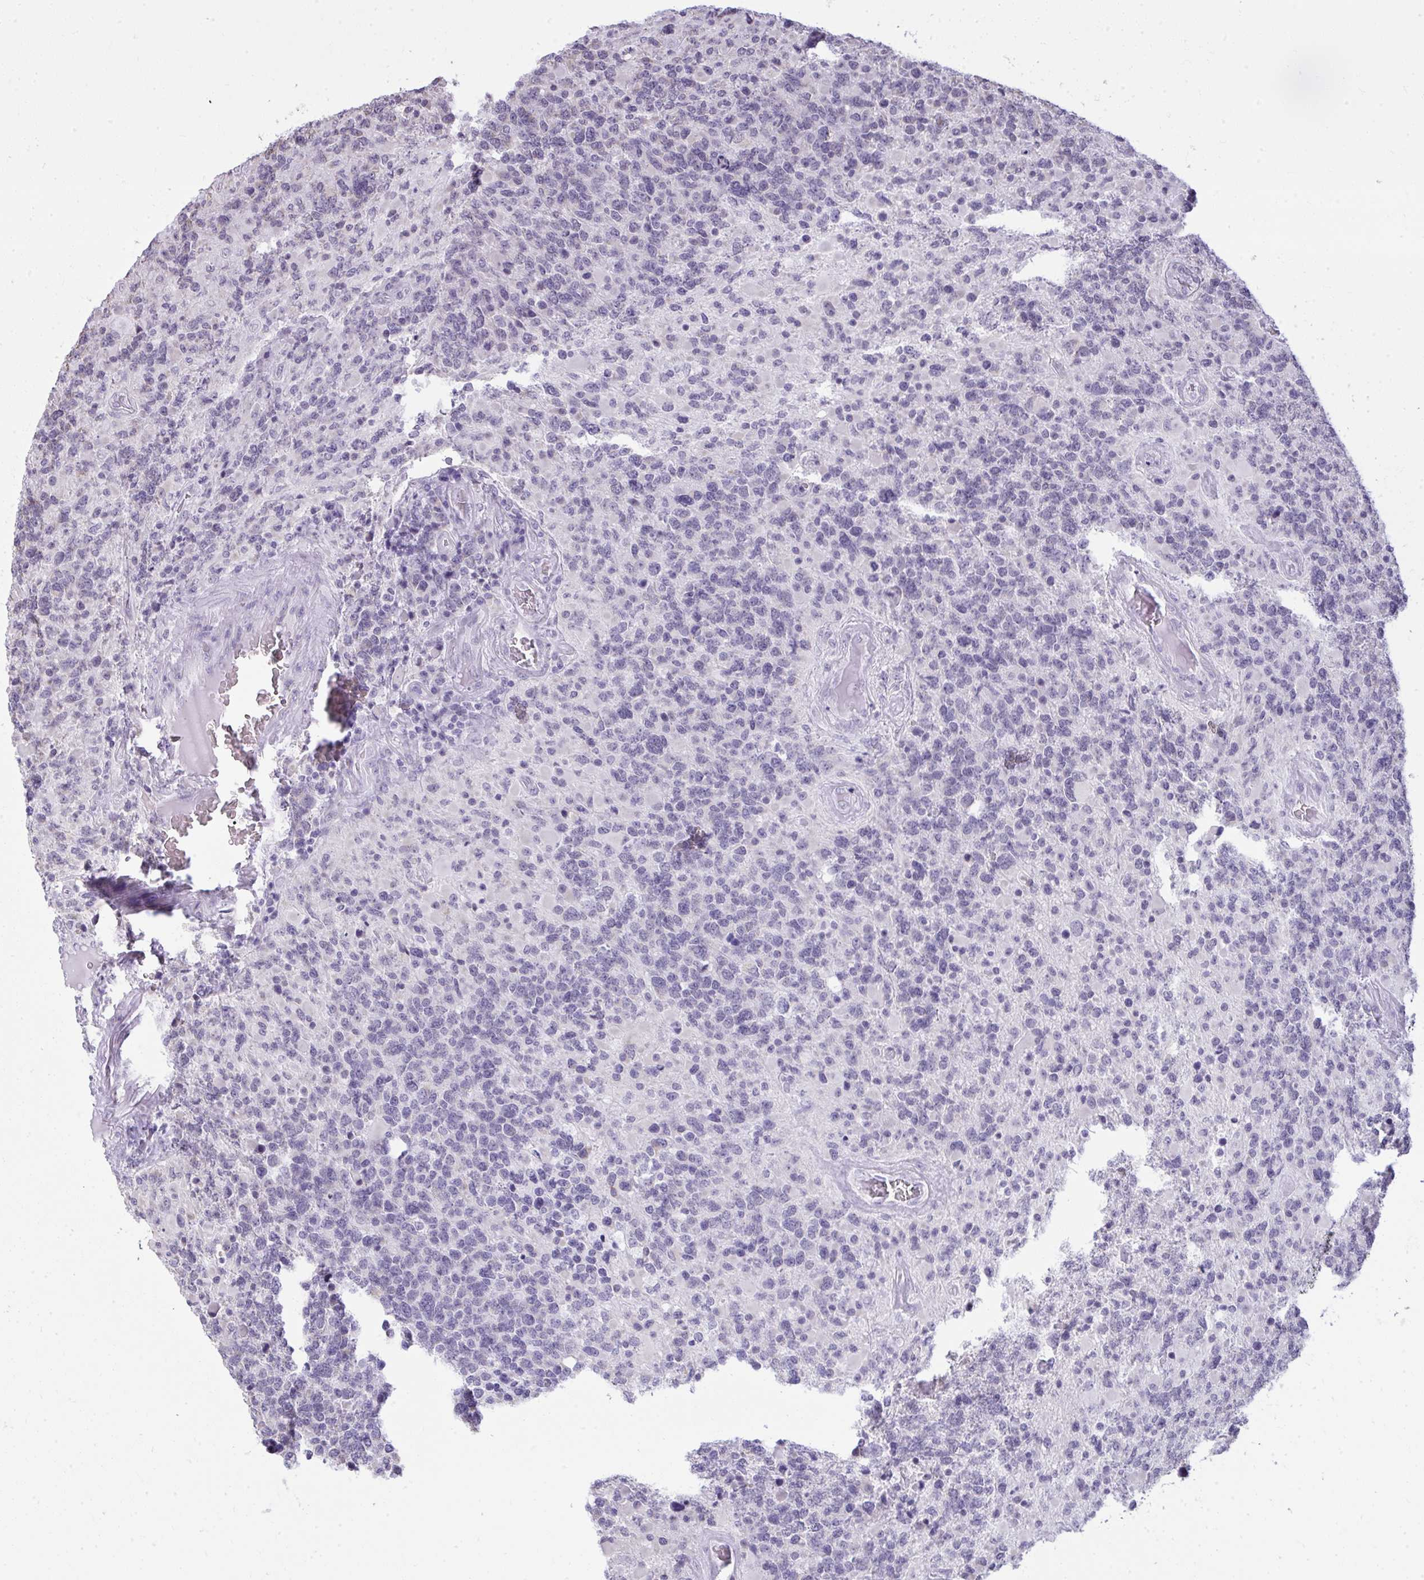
{"staining": {"intensity": "negative", "quantity": "none", "location": "none"}, "tissue": "glioma", "cell_type": "Tumor cells", "image_type": "cancer", "snomed": [{"axis": "morphology", "description": "Glioma, malignant, High grade"}, {"axis": "topography", "description": "Brain"}], "caption": "High-grade glioma (malignant) stained for a protein using immunohistochemistry (IHC) shows no staining tumor cells.", "gene": "NPPA", "patient": {"sex": "female", "age": 40}}